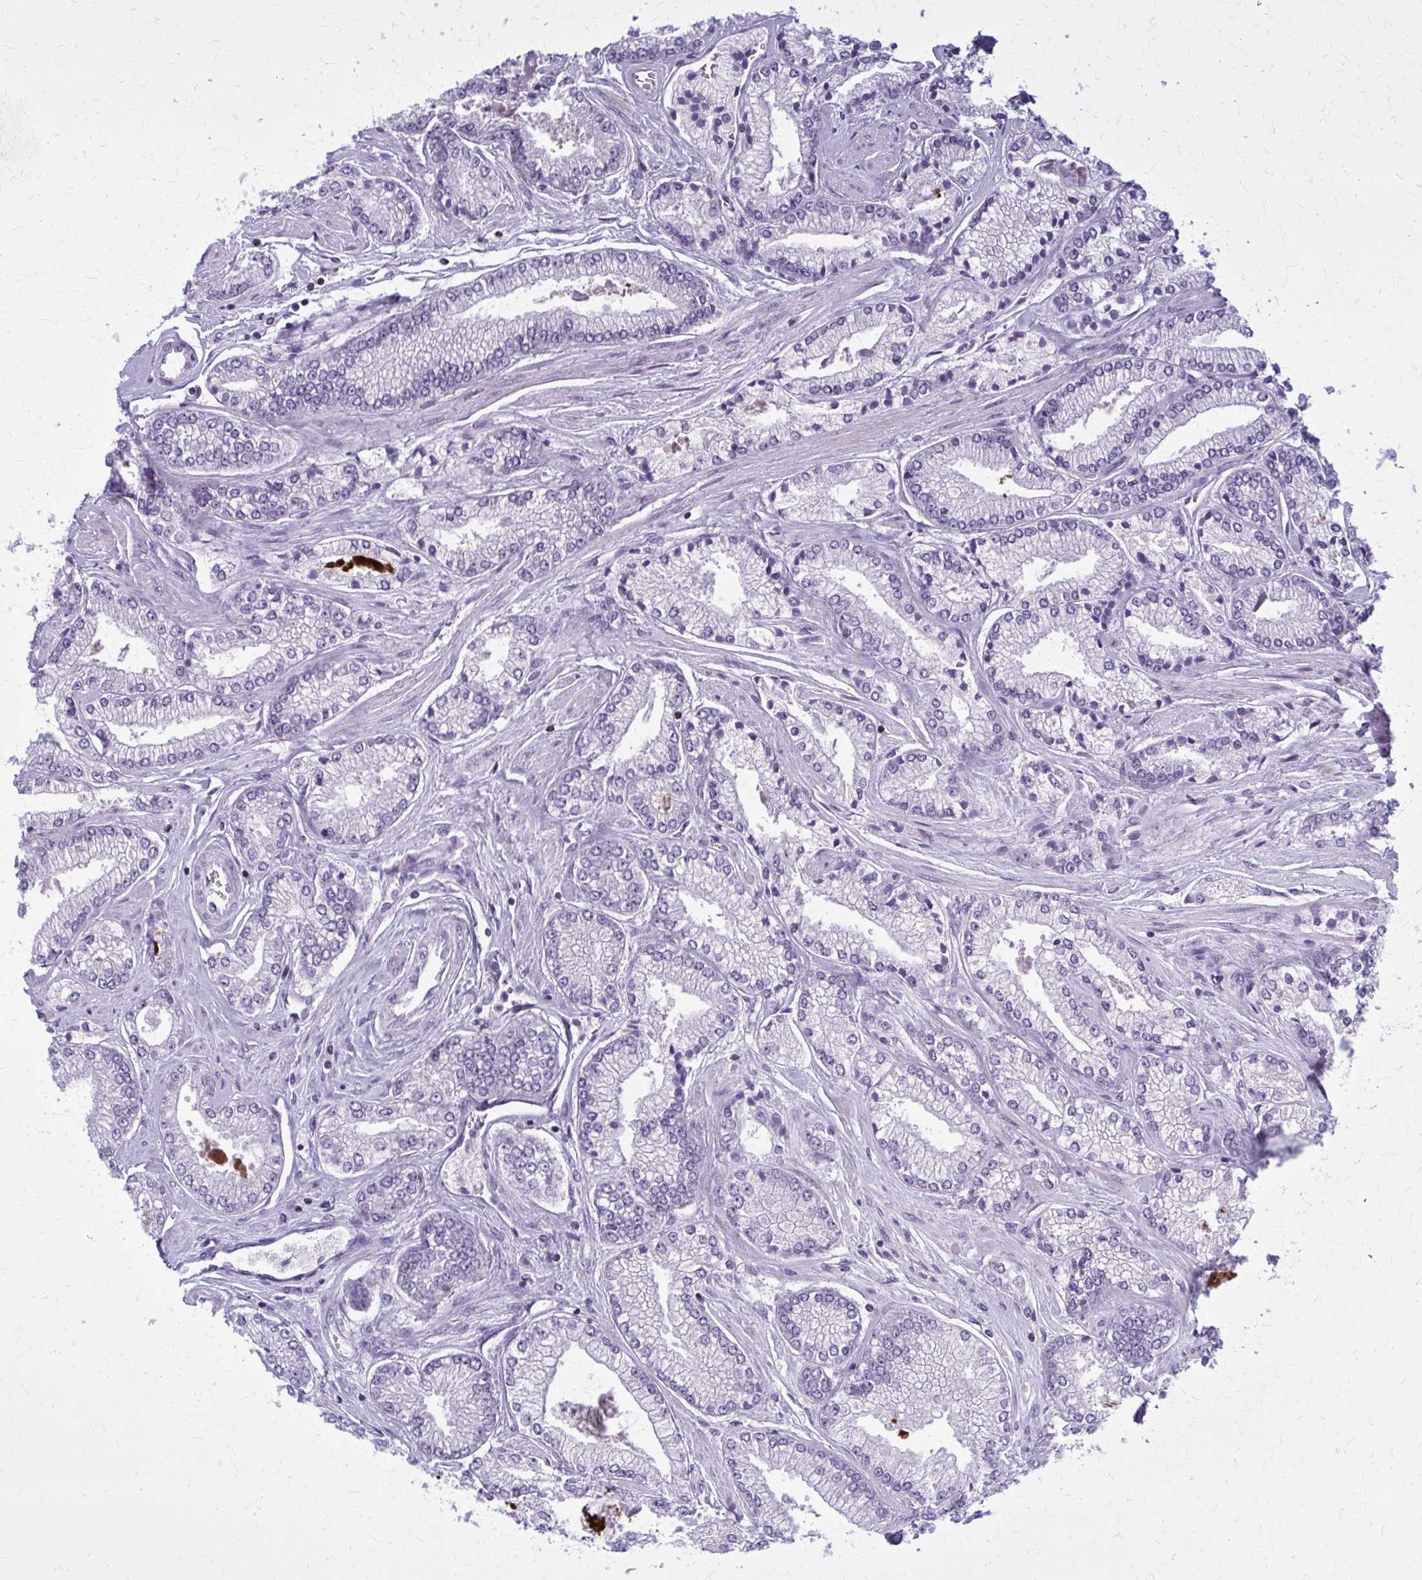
{"staining": {"intensity": "negative", "quantity": "none", "location": "none"}, "tissue": "prostate cancer", "cell_type": "Tumor cells", "image_type": "cancer", "snomed": [{"axis": "morphology", "description": "Adenocarcinoma, Low grade"}, {"axis": "topography", "description": "Prostate"}], "caption": "A high-resolution histopathology image shows IHC staining of prostate low-grade adenocarcinoma, which displays no significant positivity in tumor cells. The staining is performed using DAB brown chromogen with nuclei counter-stained in using hematoxylin.", "gene": "PEDS1", "patient": {"sex": "male", "age": 67}}